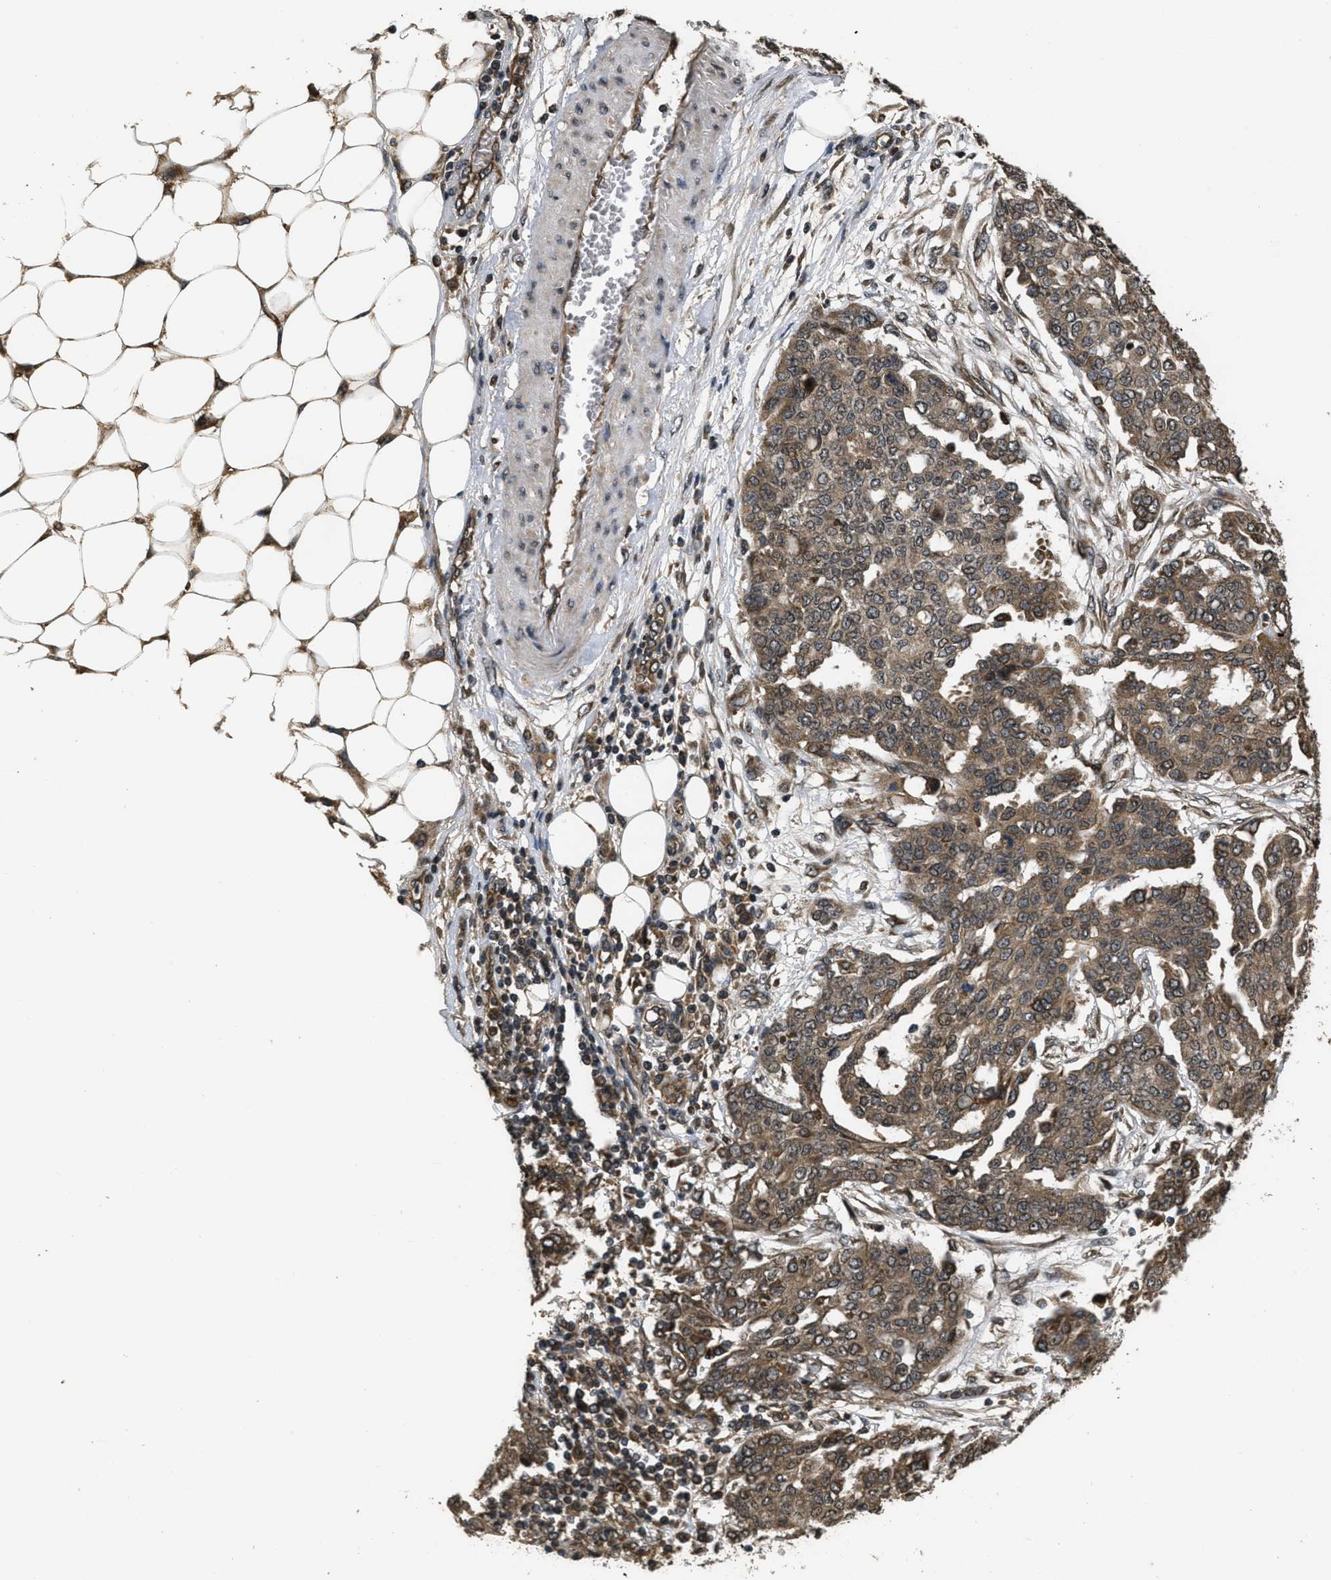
{"staining": {"intensity": "moderate", "quantity": ">75%", "location": "cytoplasmic/membranous"}, "tissue": "ovarian cancer", "cell_type": "Tumor cells", "image_type": "cancer", "snomed": [{"axis": "morphology", "description": "Cystadenocarcinoma, serous, NOS"}, {"axis": "topography", "description": "Soft tissue"}, {"axis": "topography", "description": "Ovary"}], "caption": "Brown immunohistochemical staining in human ovarian serous cystadenocarcinoma reveals moderate cytoplasmic/membranous staining in about >75% of tumor cells.", "gene": "SPTLC1", "patient": {"sex": "female", "age": 57}}